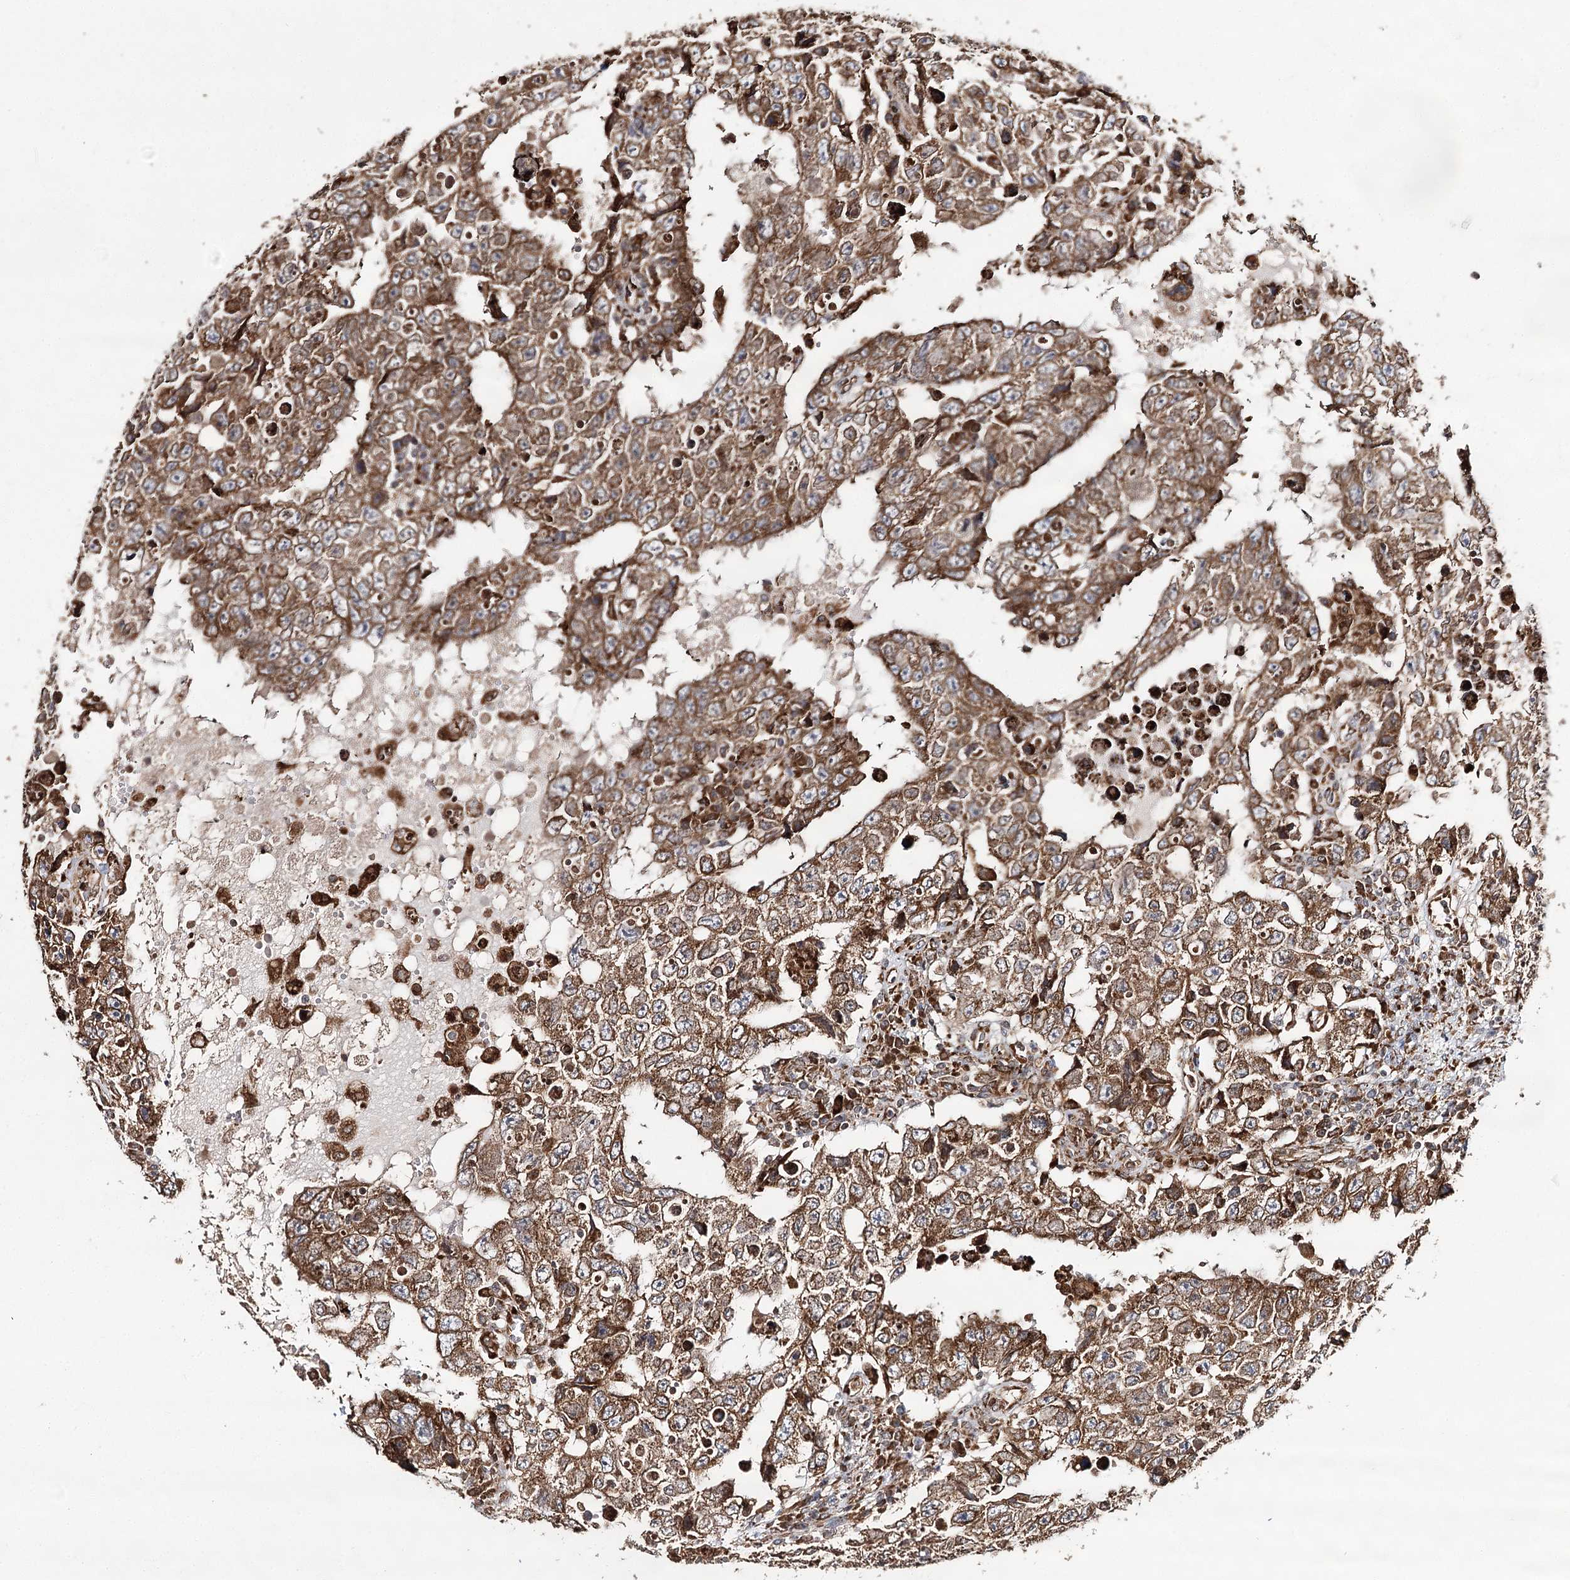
{"staining": {"intensity": "moderate", "quantity": ">75%", "location": "cytoplasmic/membranous"}, "tissue": "testis cancer", "cell_type": "Tumor cells", "image_type": "cancer", "snomed": [{"axis": "morphology", "description": "Carcinoma, Embryonal, NOS"}, {"axis": "topography", "description": "Testis"}], "caption": "About >75% of tumor cells in human testis cancer (embryonal carcinoma) demonstrate moderate cytoplasmic/membranous protein positivity as visualized by brown immunohistochemical staining.", "gene": "DNAJB14", "patient": {"sex": "male", "age": 26}}